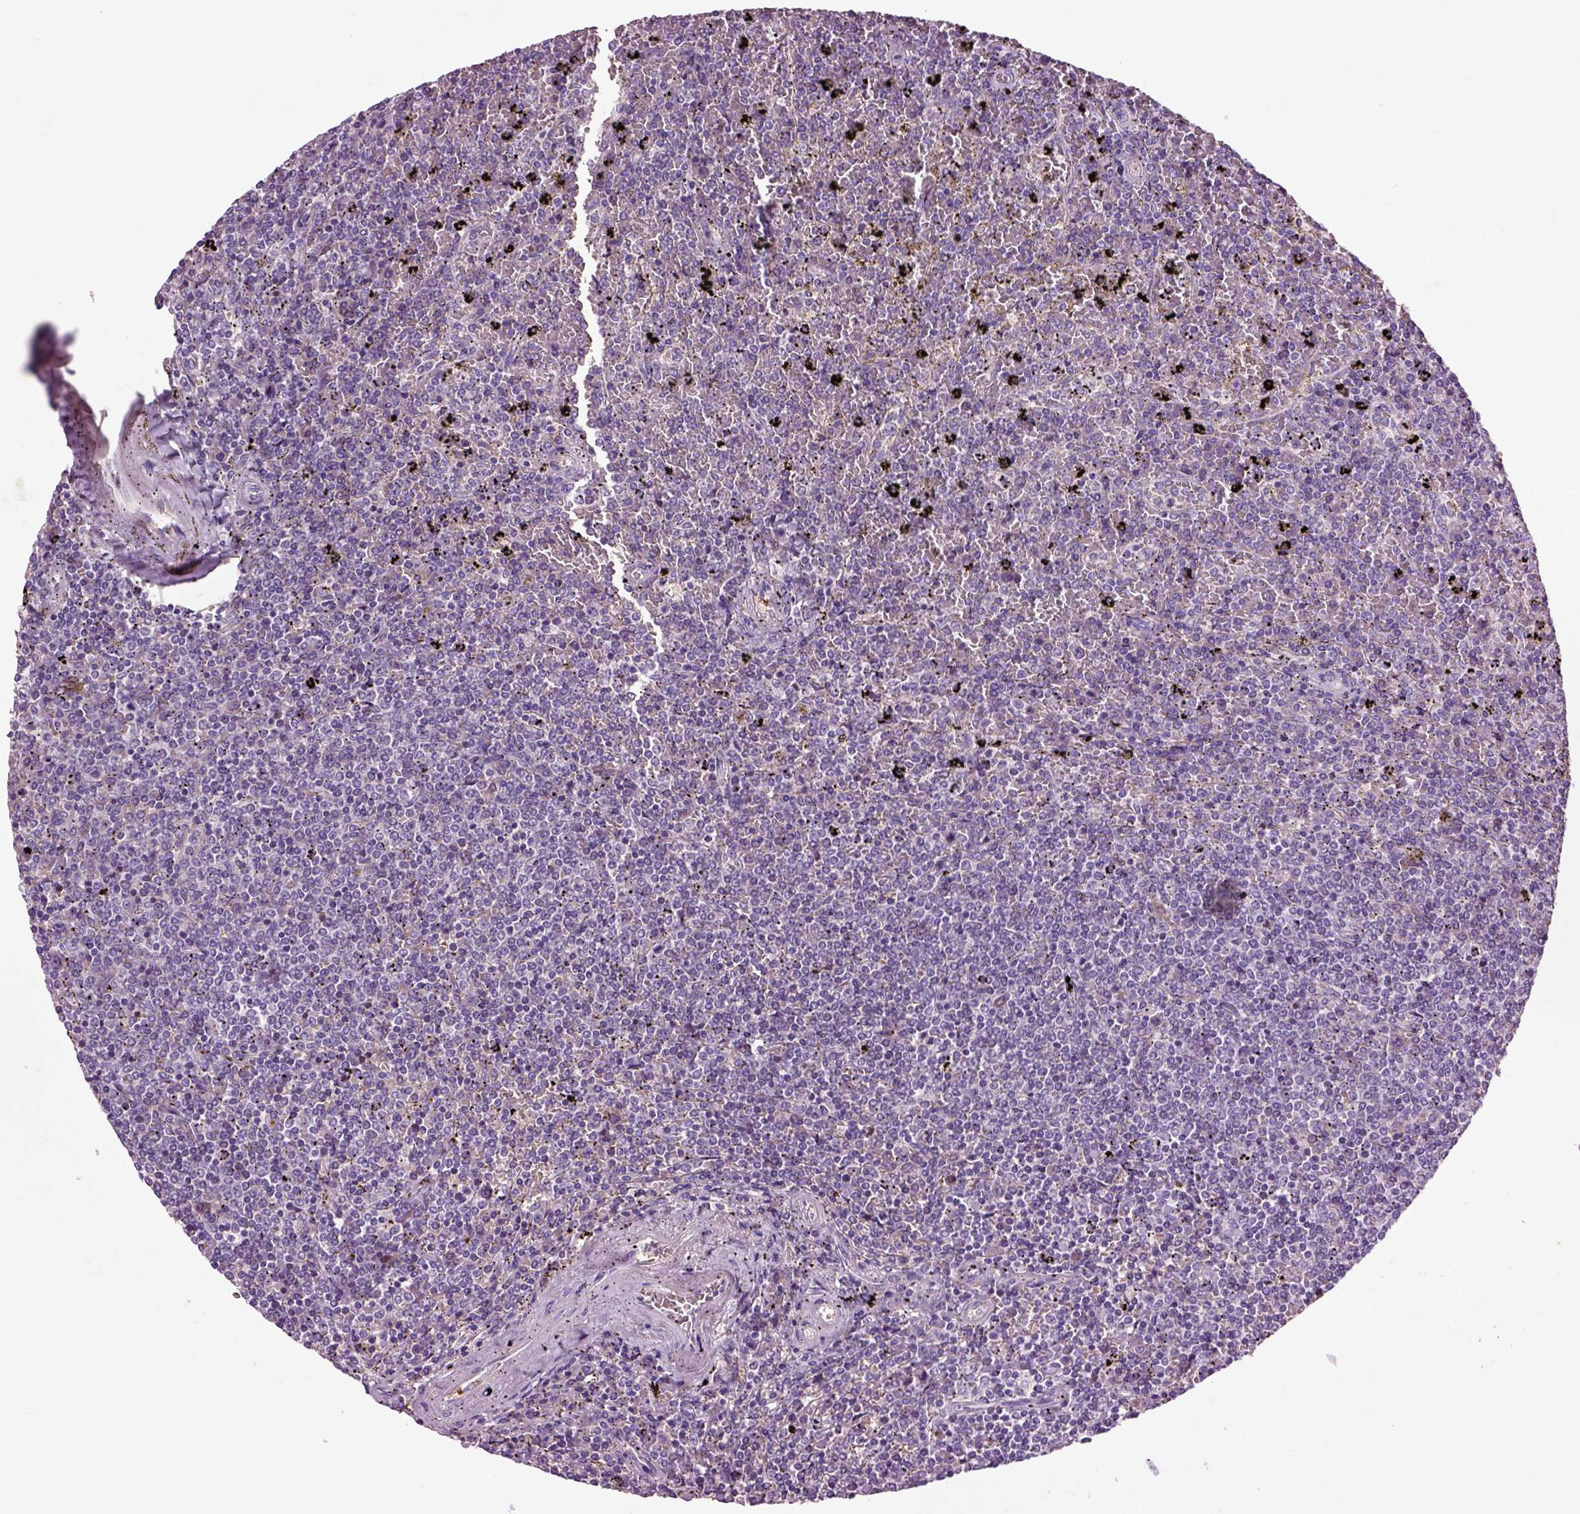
{"staining": {"intensity": "negative", "quantity": "none", "location": "none"}, "tissue": "lymphoma", "cell_type": "Tumor cells", "image_type": "cancer", "snomed": [{"axis": "morphology", "description": "Malignant lymphoma, non-Hodgkin's type, Low grade"}, {"axis": "topography", "description": "Spleen"}], "caption": "Tumor cells are negative for brown protein staining in lymphoma. (DAB IHC visualized using brightfield microscopy, high magnification).", "gene": "SPON1", "patient": {"sex": "female", "age": 77}}